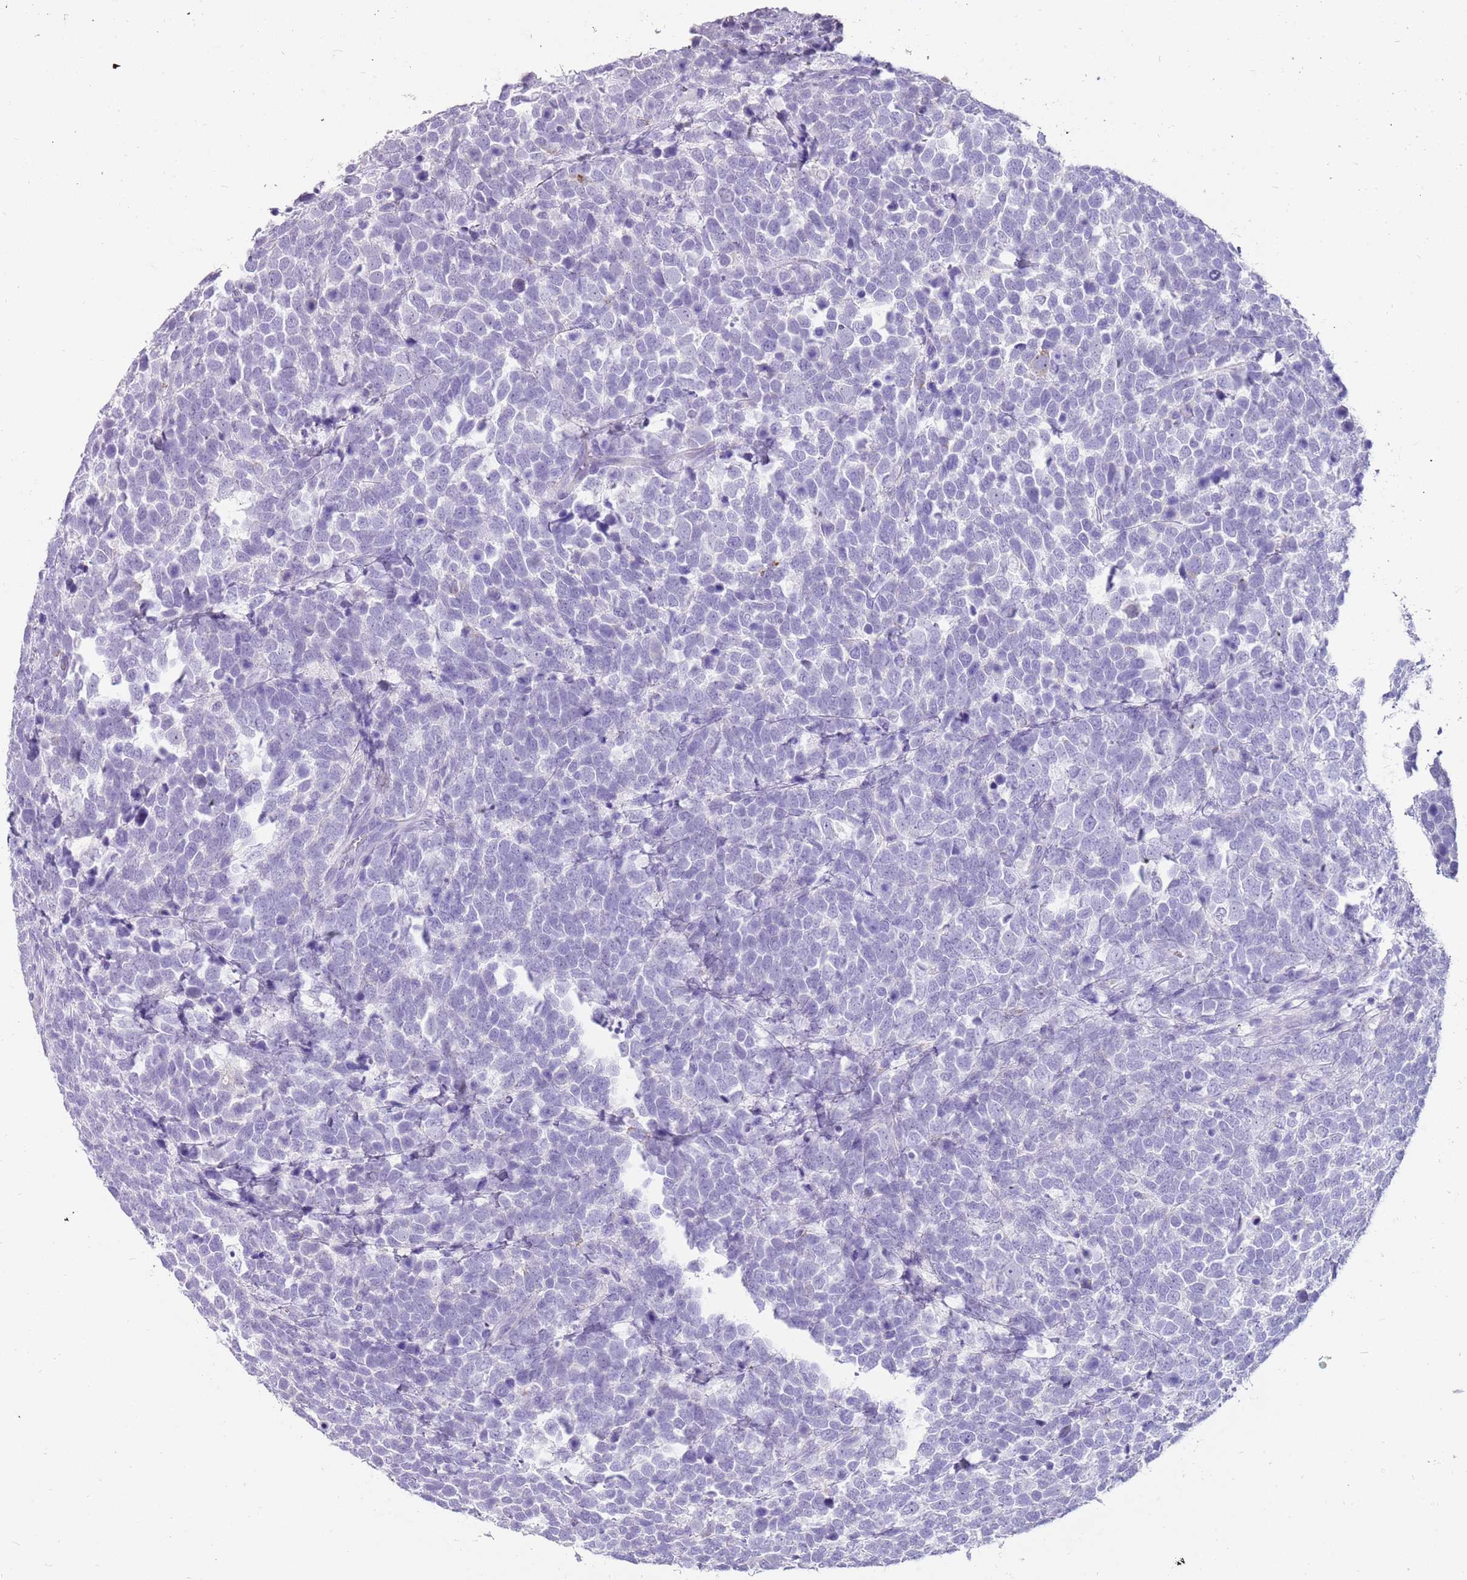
{"staining": {"intensity": "negative", "quantity": "none", "location": "none"}, "tissue": "urothelial cancer", "cell_type": "Tumor cells", "image_type": "cancer", "snomed": [{"axis": "morphology", "description": "Urothelial carcinoma, High grade"}, {"axis": "topography", "description": "Urinary bladder"}], "caption": "The micrograph reveals no significant expression in tumor cells of urothelial cancer.", "gene": "NBPF3", "patient": {"sex": "female", "age": 82}}